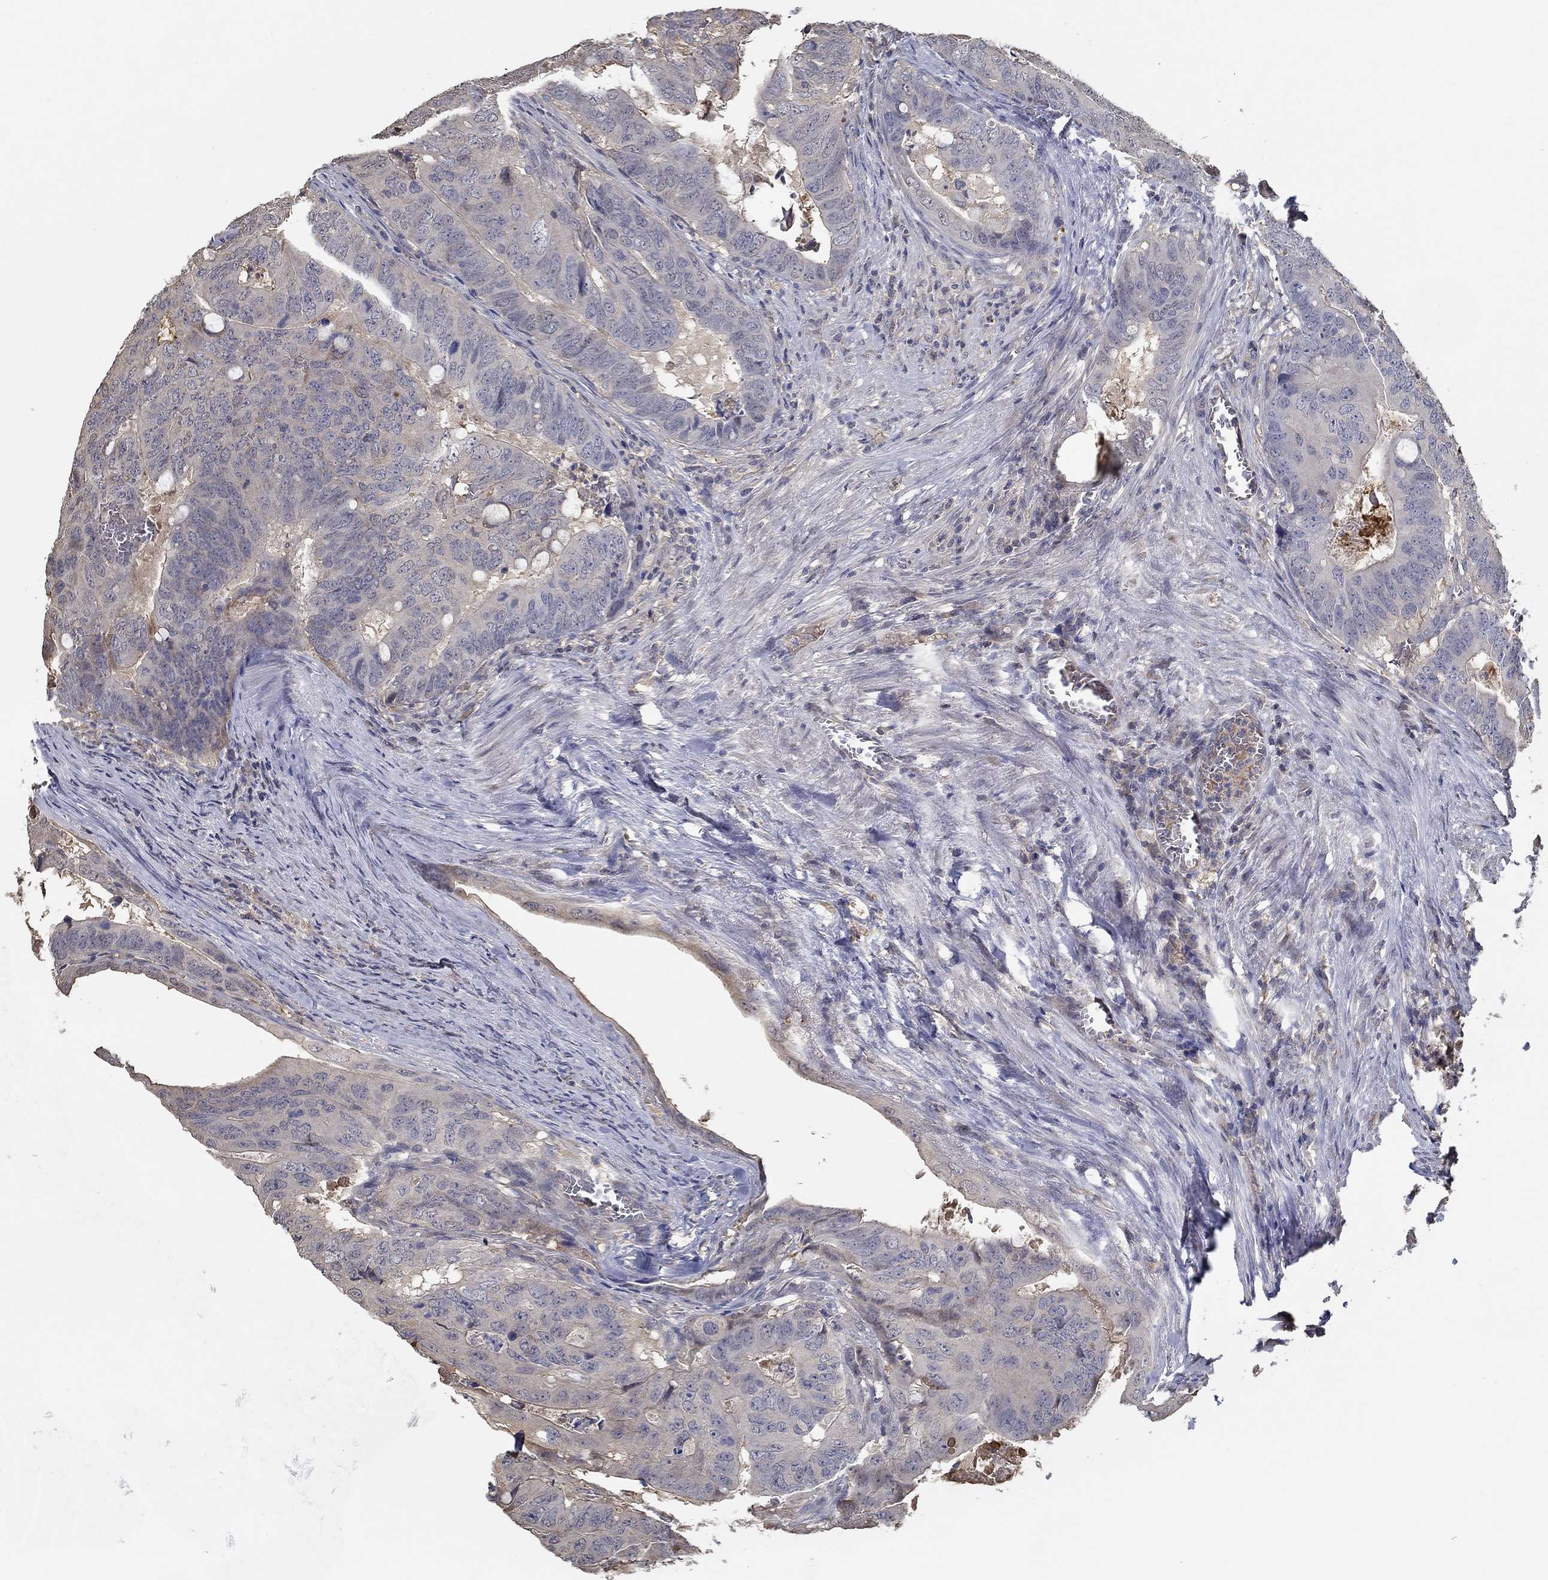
{"staining": {"intensity": "negative", "quantity": "none", "location": "none"}, "tissue": "colorectal cancer", "cell_type": "Tumor cells", "image_type": "cancer", "snomed": [{"axis": "morphology", "description": "Adenocarcinoma, NOS"}, {"axis": "topography", "description": "Colon"}], "caption": "Immunohistochemistry photomicrograph of colorectal cancer stained for a protein (brown), which exhibits no expression in tumor cells.", "gene": "IL10", "patient": {"sex": "male", "age": 79}}